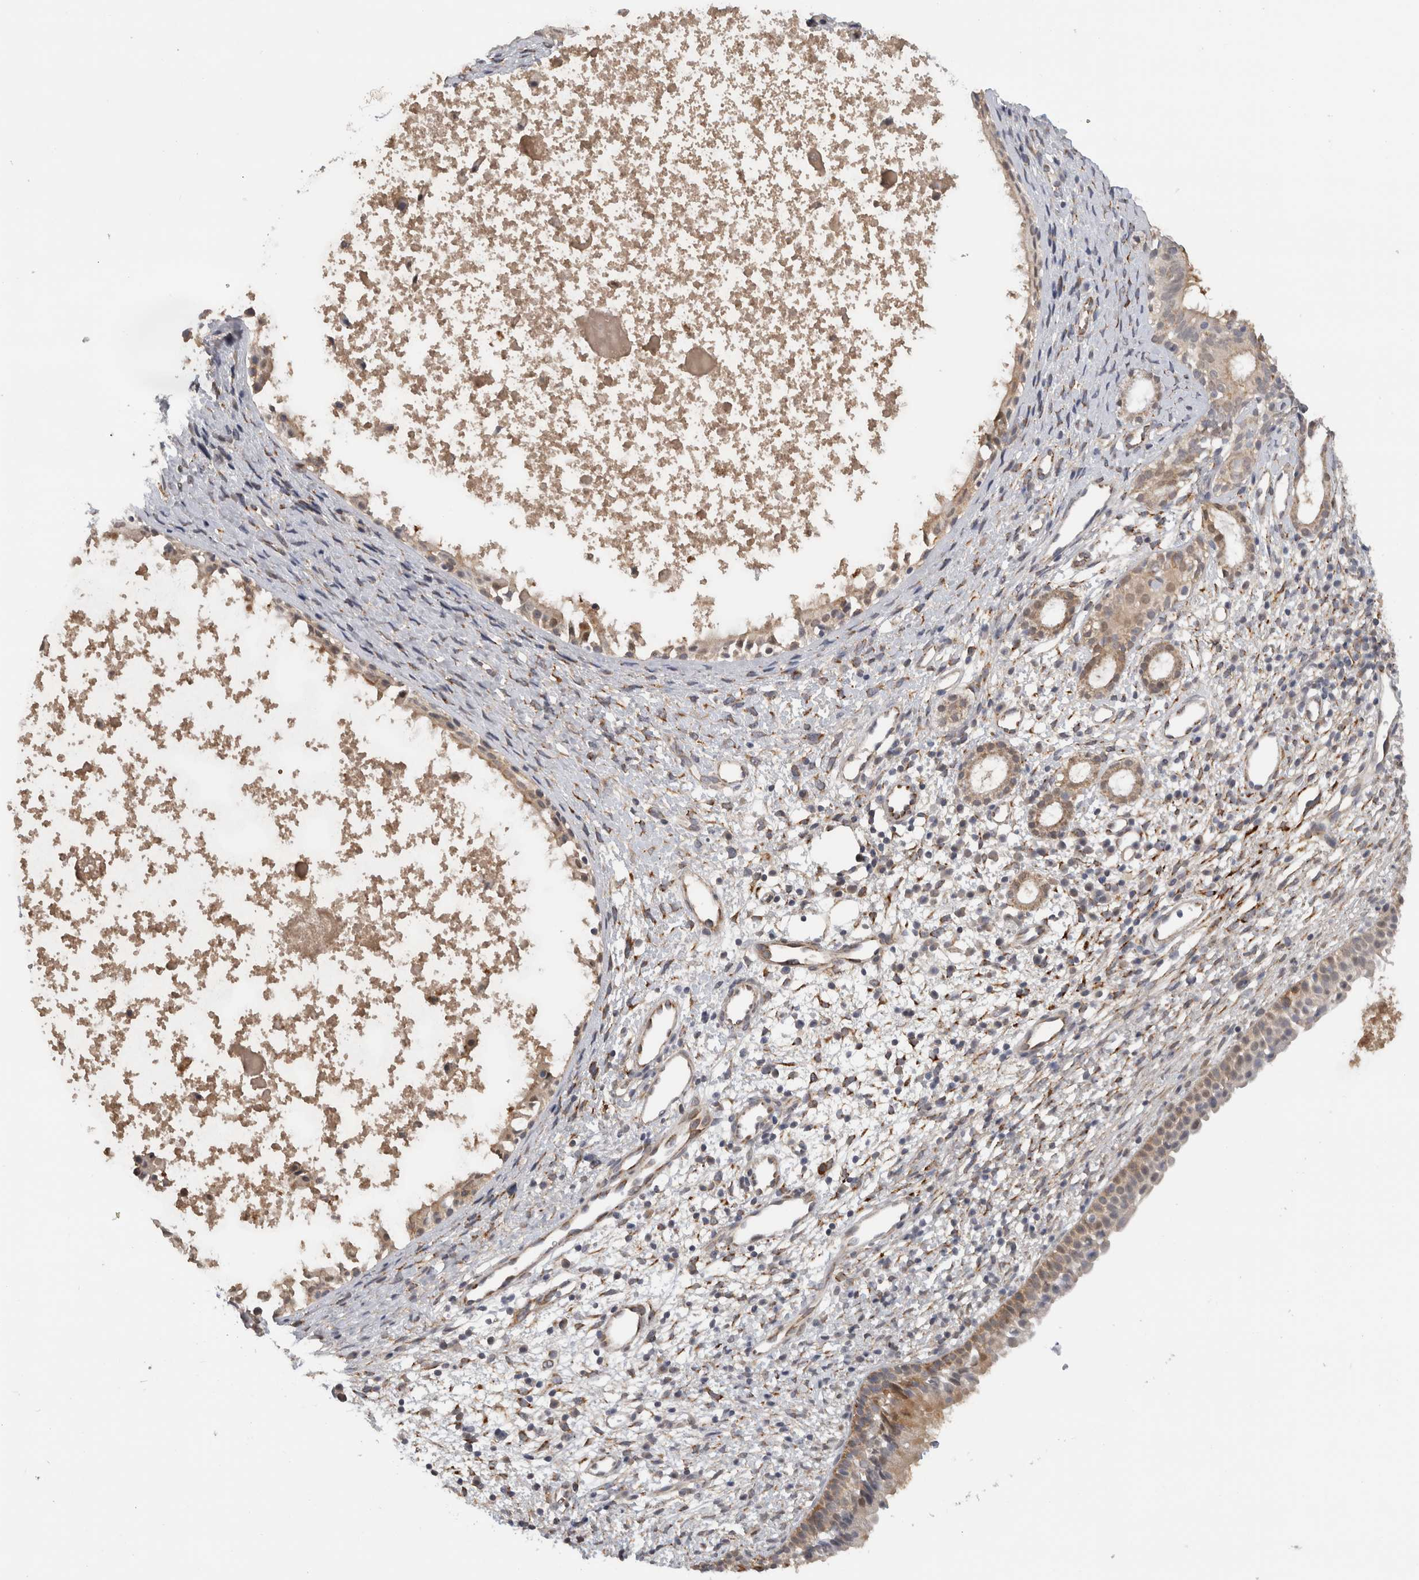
{"staining": {"intensity": "moderate", "quantity": "25%-75%", "location": "cytoplasmic/membranous,nuclear"}, "tissue": "nasopharynx", "cell_type": "Respiratory epithelial cells", "image_type": "normal", "snomed": [{"axis": "morphology", "description": "Normal tissue, NOS"}, {"axis": "topography", "description": "Nasopharynx"}], "caption": "Unremarkable nasopharynx was stained to show a protein in brown. There is medium levels of moderate cytoplasmic/membranous,nuclear expression in about 25%-75% of respiratory epithelial cells. The staining is performed using DAB brown chromogen to label protein expression. The nuclei are counter-stained blue using hematoxylin.", "gene": "DYRK2", "patient": {"sex": "male", "age": 22}}